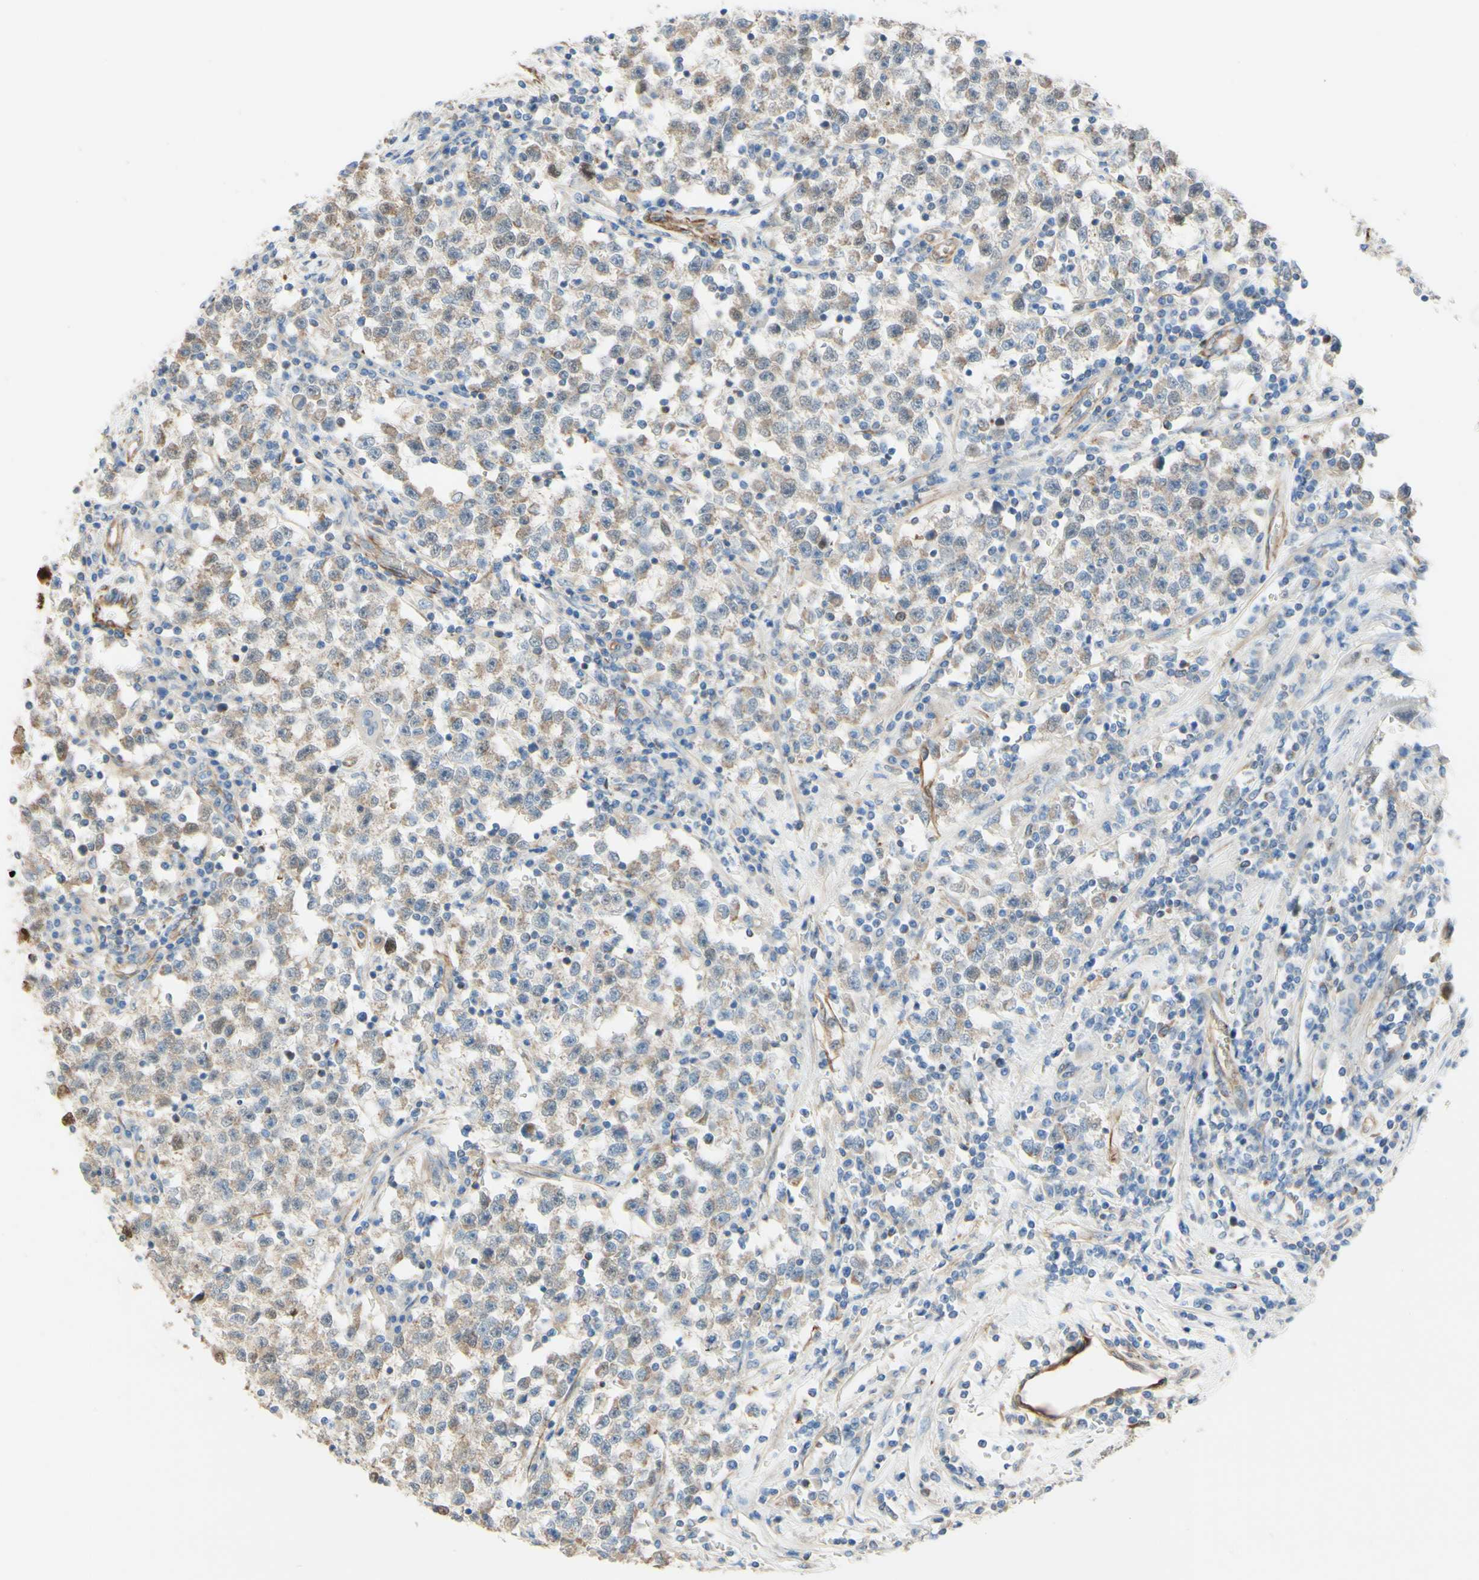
{"staining": {"intensity": "weak", "quantity": ">75%", "location": "cytoplasmic/membranous,nuclear"}, "tissue": "testis cancer", "cell_type": "Tumor cells", "image_type": "cancer", "snomed": [{"axis": "morphology", "description": "Seminoma, NOS"}, {"axis": "topography", "description": "Testis"}], "caption": "Brown immunohistochemical staining in testis cancer shows weak cytoplasmic/membranous and nuclear expression in about >75% of tumor cells.", "gene": "ENDOD1", "patient": {"sex": "male", "age": 22}}